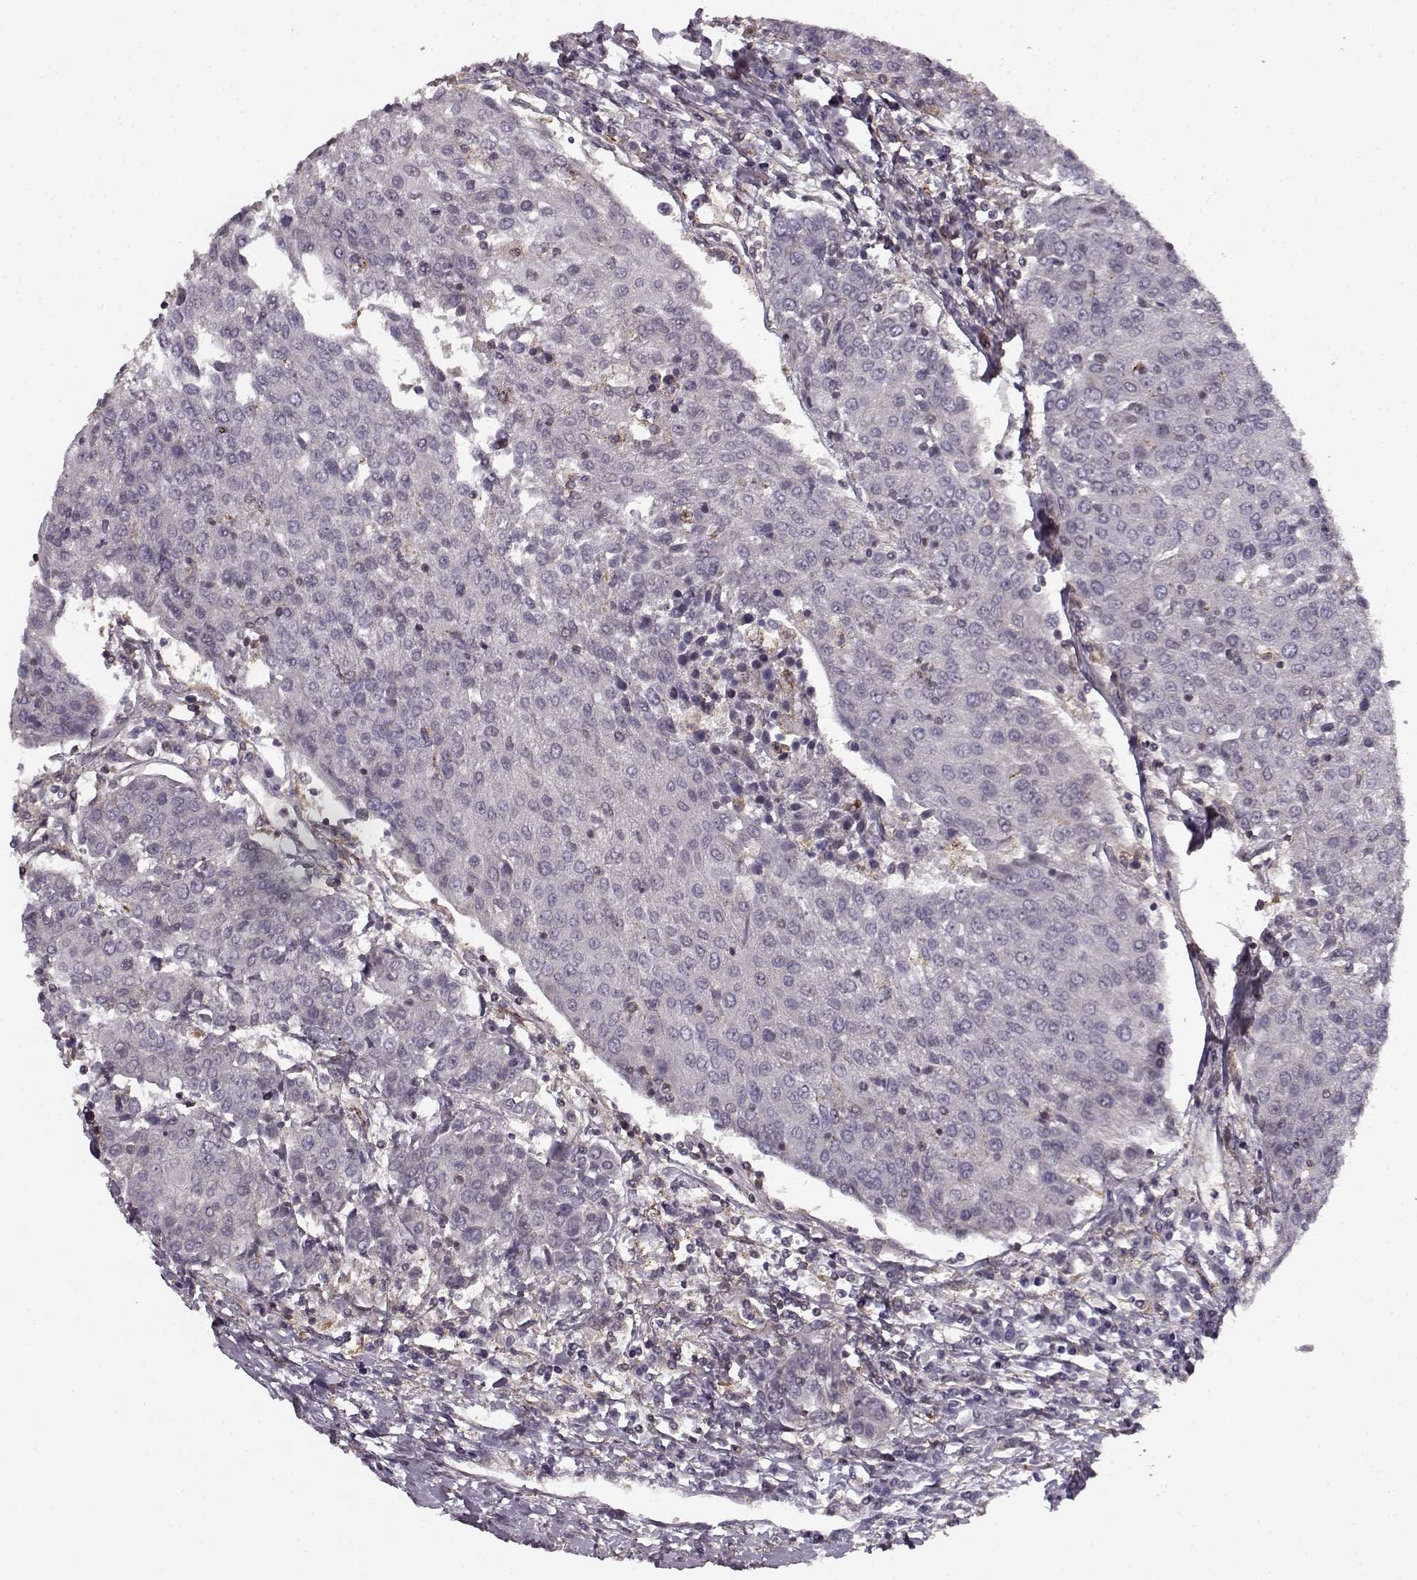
{"staining": {"intensity": "negative", "quantity": "none", "location": "none"}, "tissue": "urothelial cancer", "cell_type": "Tumor cells", "image_type": "cancer", "snomed": [{"axis": "morphology", "description": "Urothelial carcinoma, High grade"}, {"axis": "topography", "description": "Urinary bladder"}], "caption": "Photomicrograph shows no protein staining in tumor cells of high-grade urothelial carcinoma tissue. (DAB (3,3'-diaminobenzidine) immunohistochemistry with hematoxylin counter stain).", "gene": "MFSD1", "patient": {"sex": "female", "age": 85}}